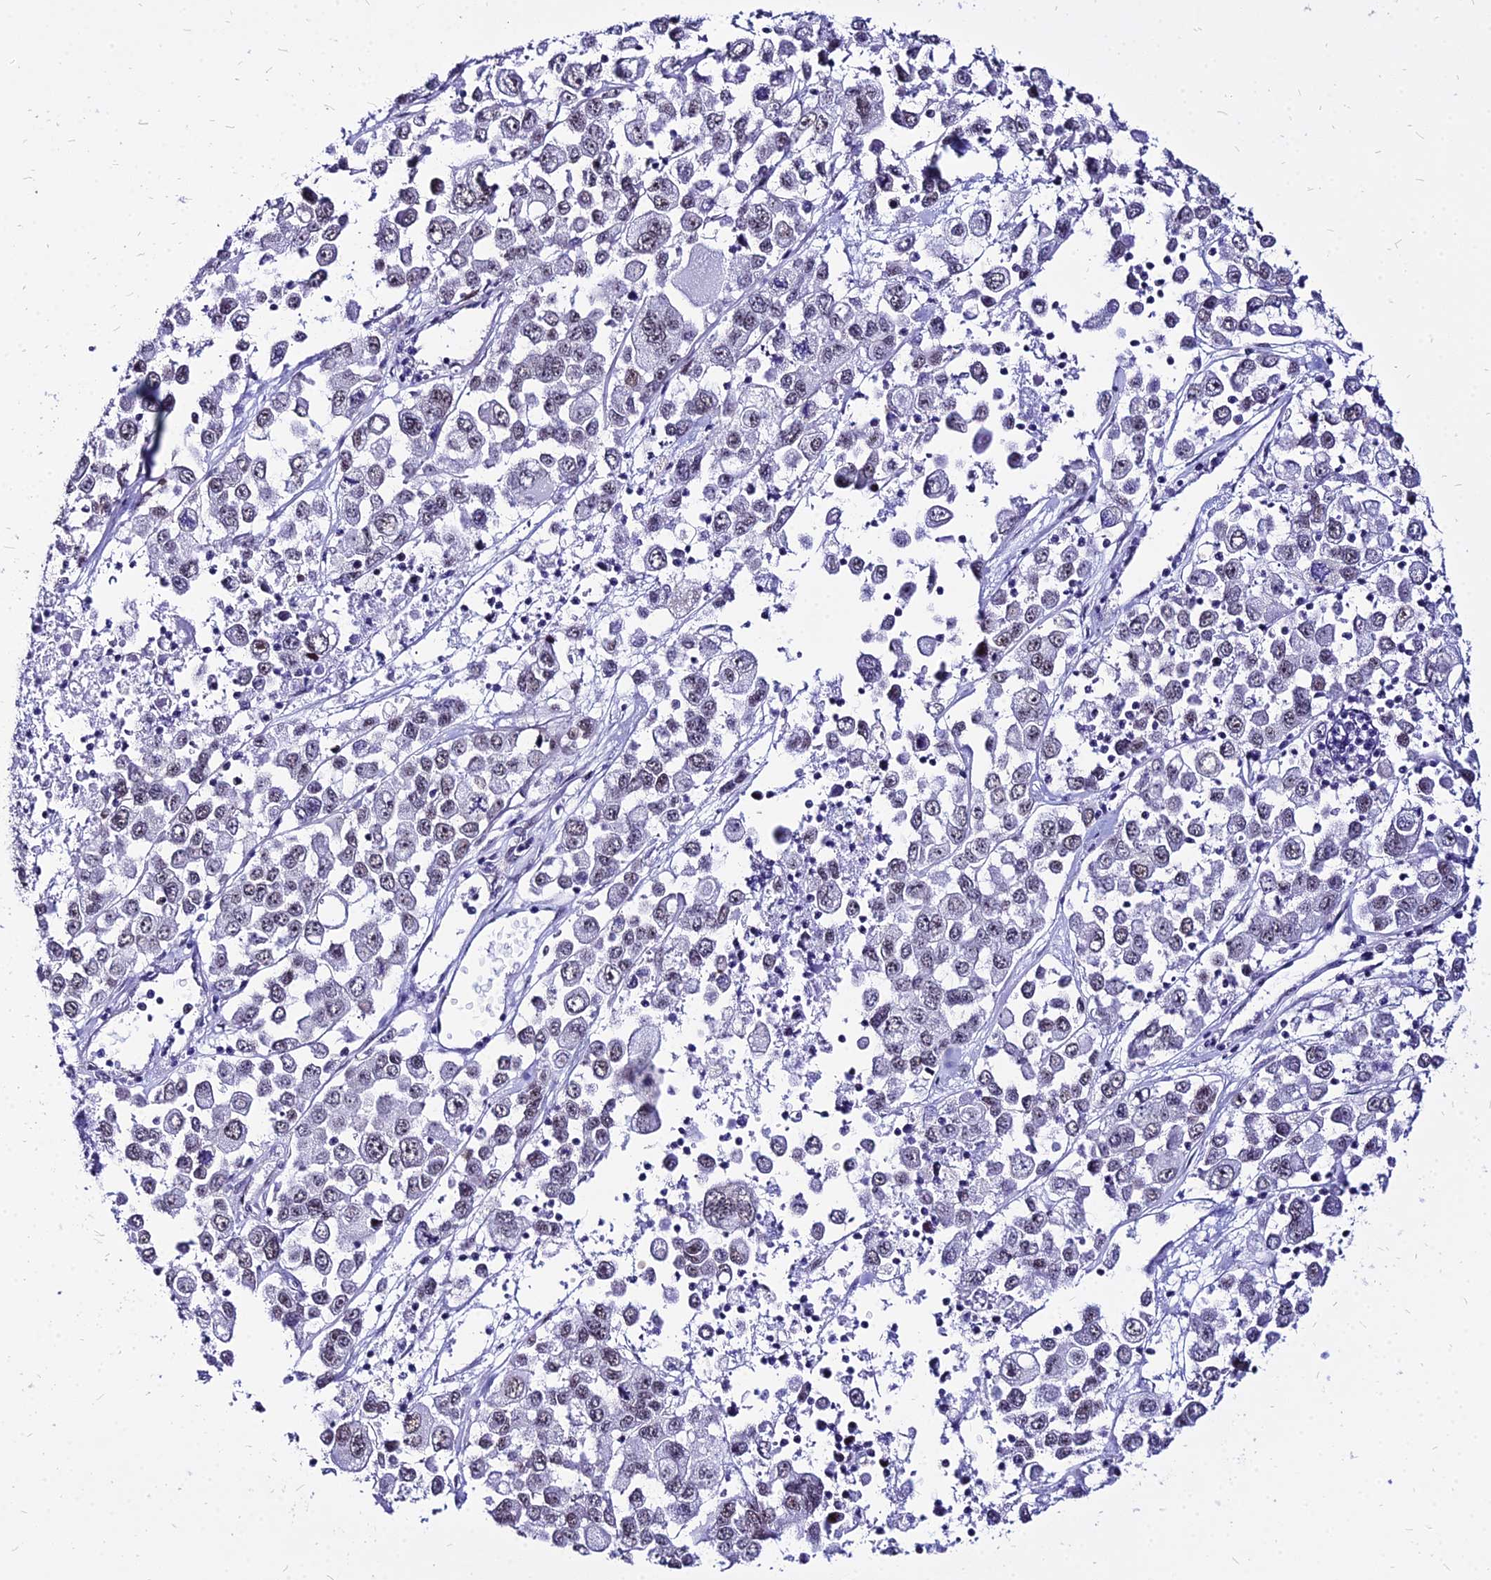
{"staining": {"intensity": "moderate", "quantity": "25%-75%", "location": "nuclear"}, "tissue": "melanoma", "cell_type": "Tumor cells", "image_type": "cancer", "snomed": [{"axis": "morphology", "description": "Malignant melanoma, Metastatic site"}, {"axis": "topography", "description": "Lymph node"}], "caption": "DAB (3,3'-diaminobenzidine) immunohistochemical staining of human malignant melanoma (metastatic site) demonstrates moderate nuclear protein staining in about 25%-75% of tumor cells.", "gene": "FDX2", "patient": {"sex": "female", "age": 54}}